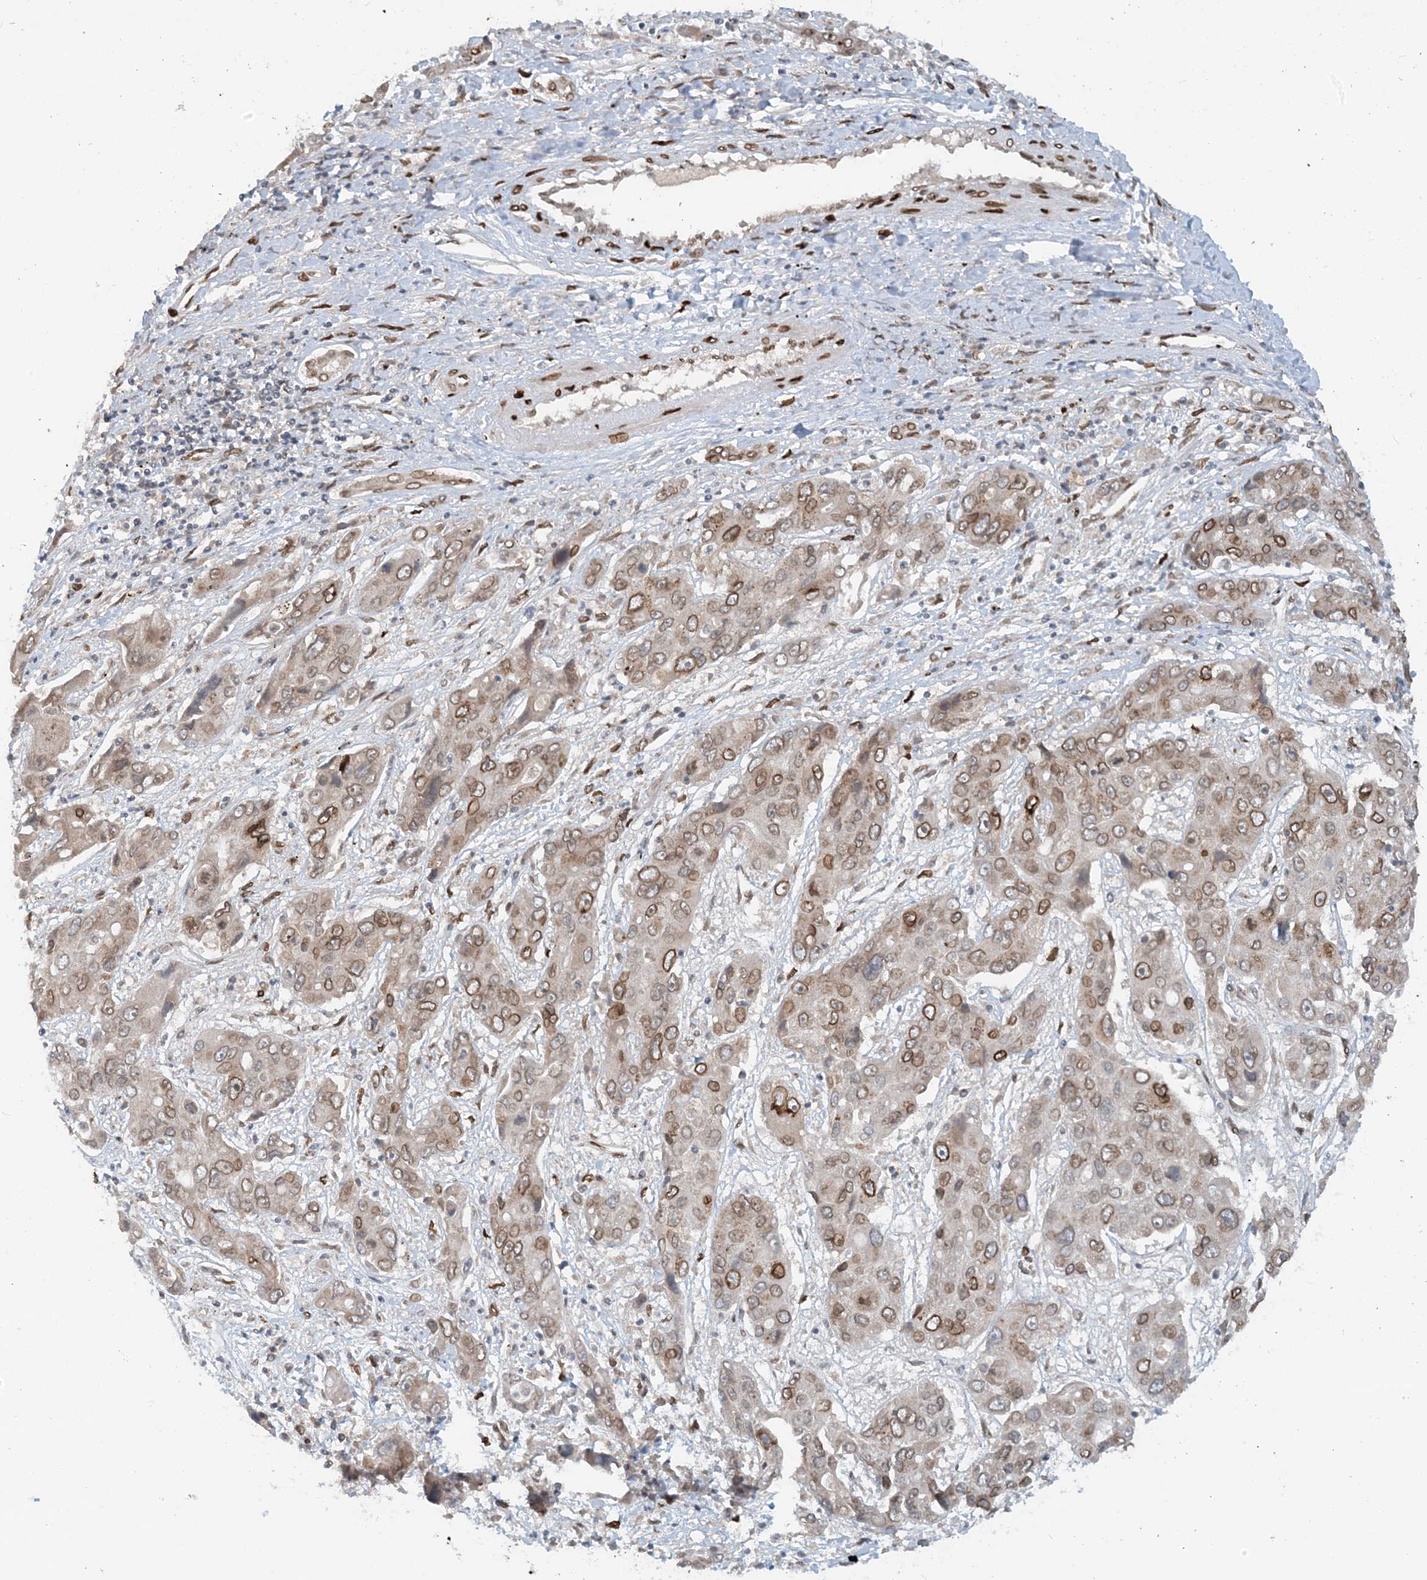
{"staining": {"intensity": "moderate", "quantity": "25%-75%", "location": "cytoplasmic/membranous,nuclear"}, "tissue": "liver cancer", "cell_type": "Tumor cells", "image_type": "cancer", "snomed": [{"axis": "morphology", "description": "Cholangiocarcinoma"}, {"axis": "topography", "description": "Liver"}], "caption": "Moderate cytoplasmic/membranous and nuclear positivity is present in about 25%-75% of tumor cells in cholangiocarcinoma (liver).", "gene": "SLC35A2", "patient": {"sex": "male", "age": 67}}